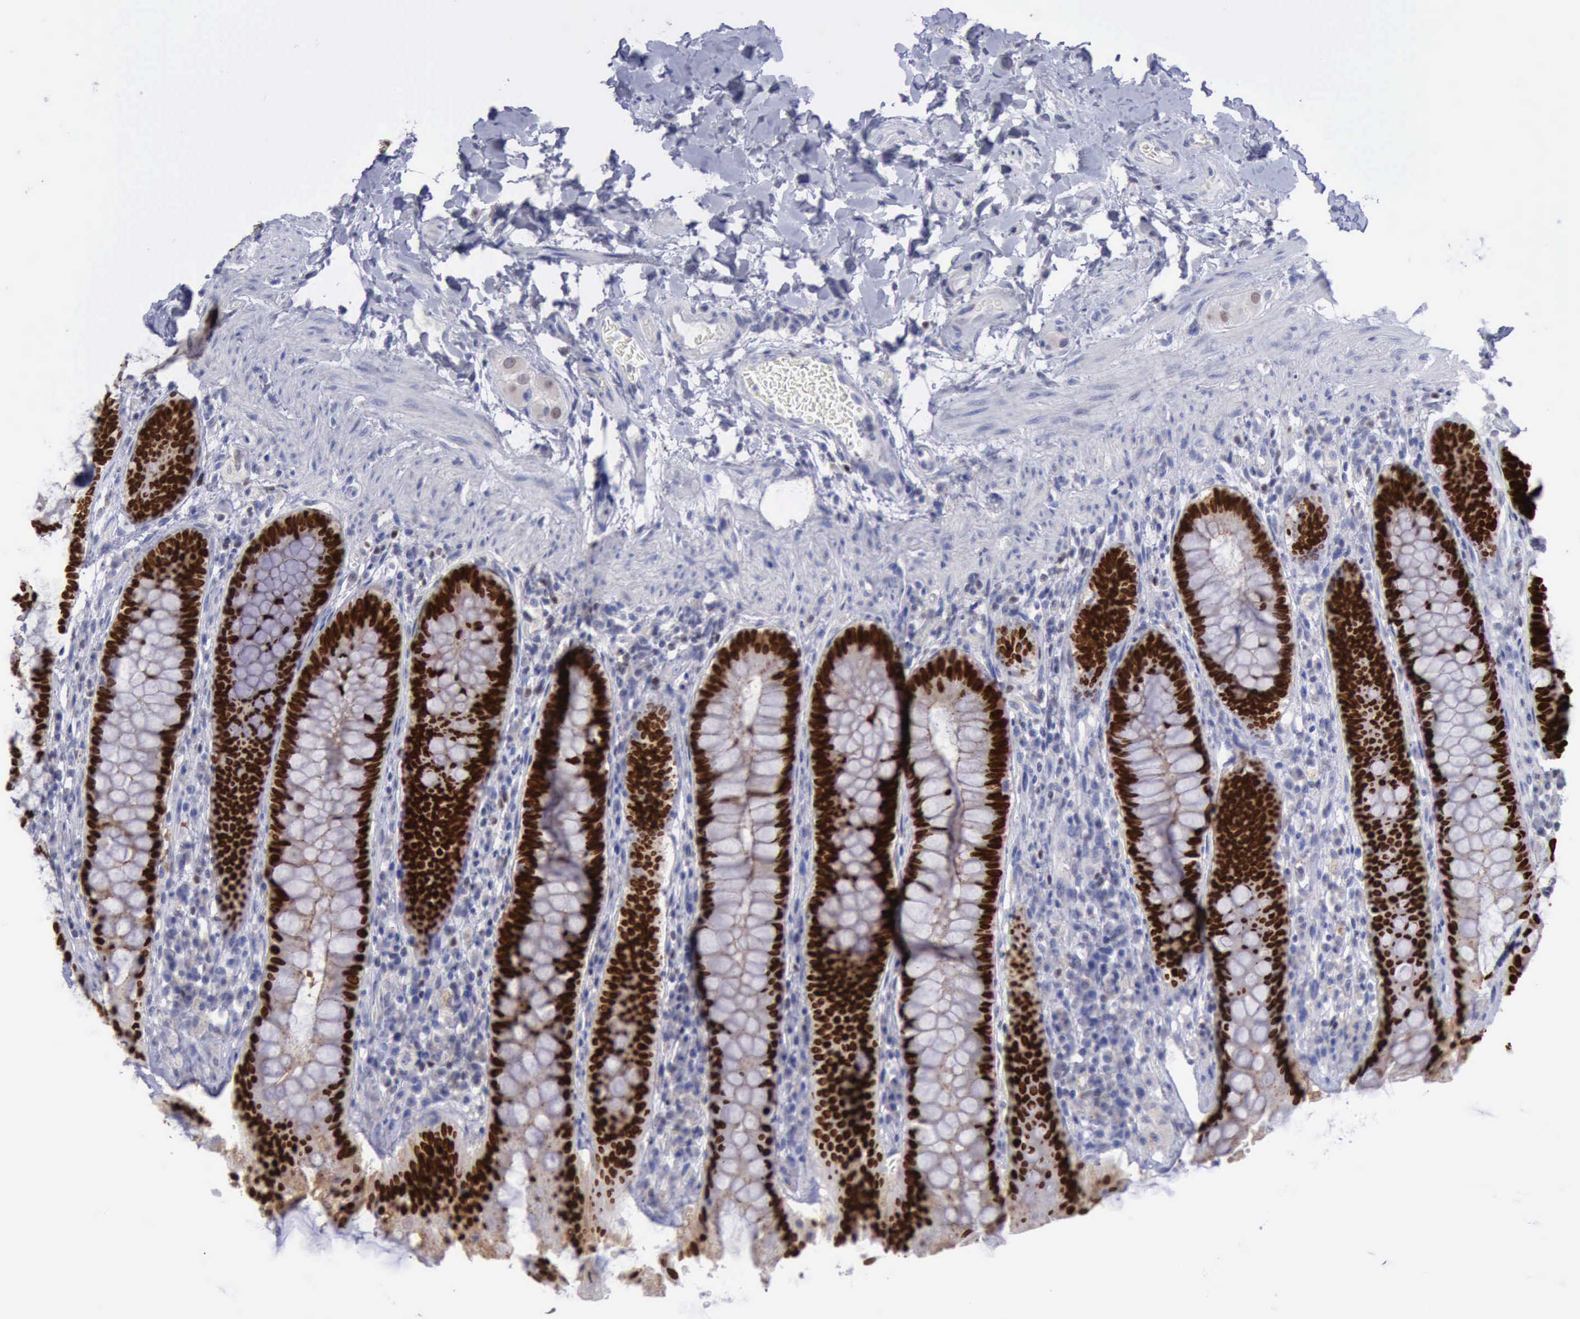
{"staining": {"intensity": "strong", "quantity": ">75%", "location": "nuclear"}, "tissue": "rectum", "cell_type": "Glandular cells", "image_type": "normal", "snomed": [{"axis": "morphology", "description": "Normal tissue, NOS"}, {"axis": "topography", "description": "Rectum"}], "caption": "The immunohistochemical stain highlights strong nuclear positivity in glandular cells of benign rectum. (brown staining indicates protein expression, while blue staining denotes nuclei).", "gene": "SATB2", "patient": {"sex": "female", "age": 46}}